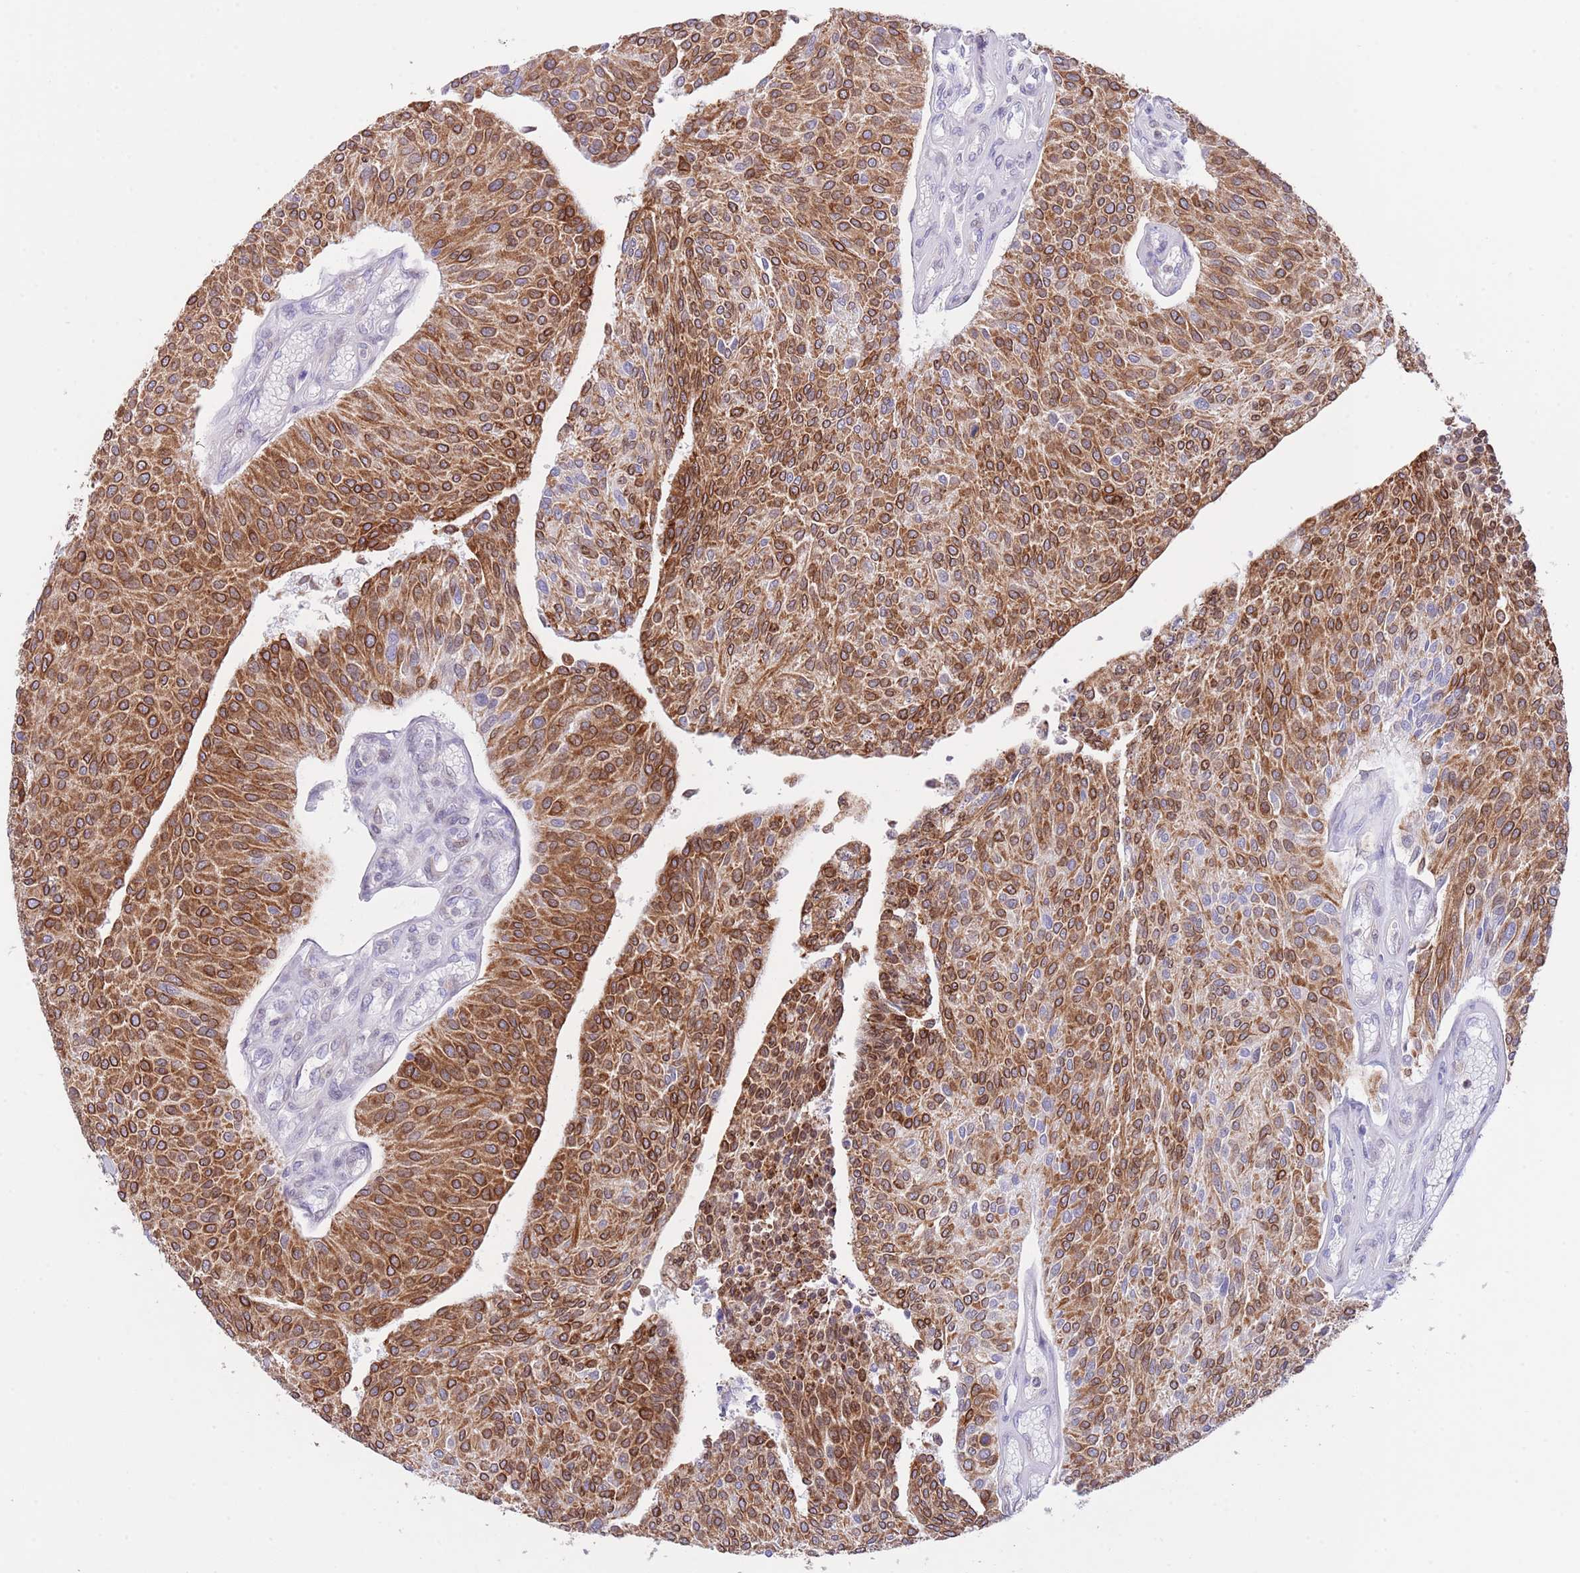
{"staining": {"intensity": "strong", "quantity": ">75%", "location": "cytoplasmic/membranous"}, "tissue": "urothelial cancer", "cell_type": "Tumor cells", "image_type": "cancer", "snomed": [{"axis": "morphology", "description": "Urothelial carcinoma, NOS"}, {"axis": "topography", "description": "Urinary bladder"}], "caption": "There is high levels of strong cytoplasmic/membranous staining in tumor cells of urothelial cancer, as demonstrated by immunohistochemical staining (brown color).", "gene": "EBPL", "patient": {"sex": "male", "age": 55}}